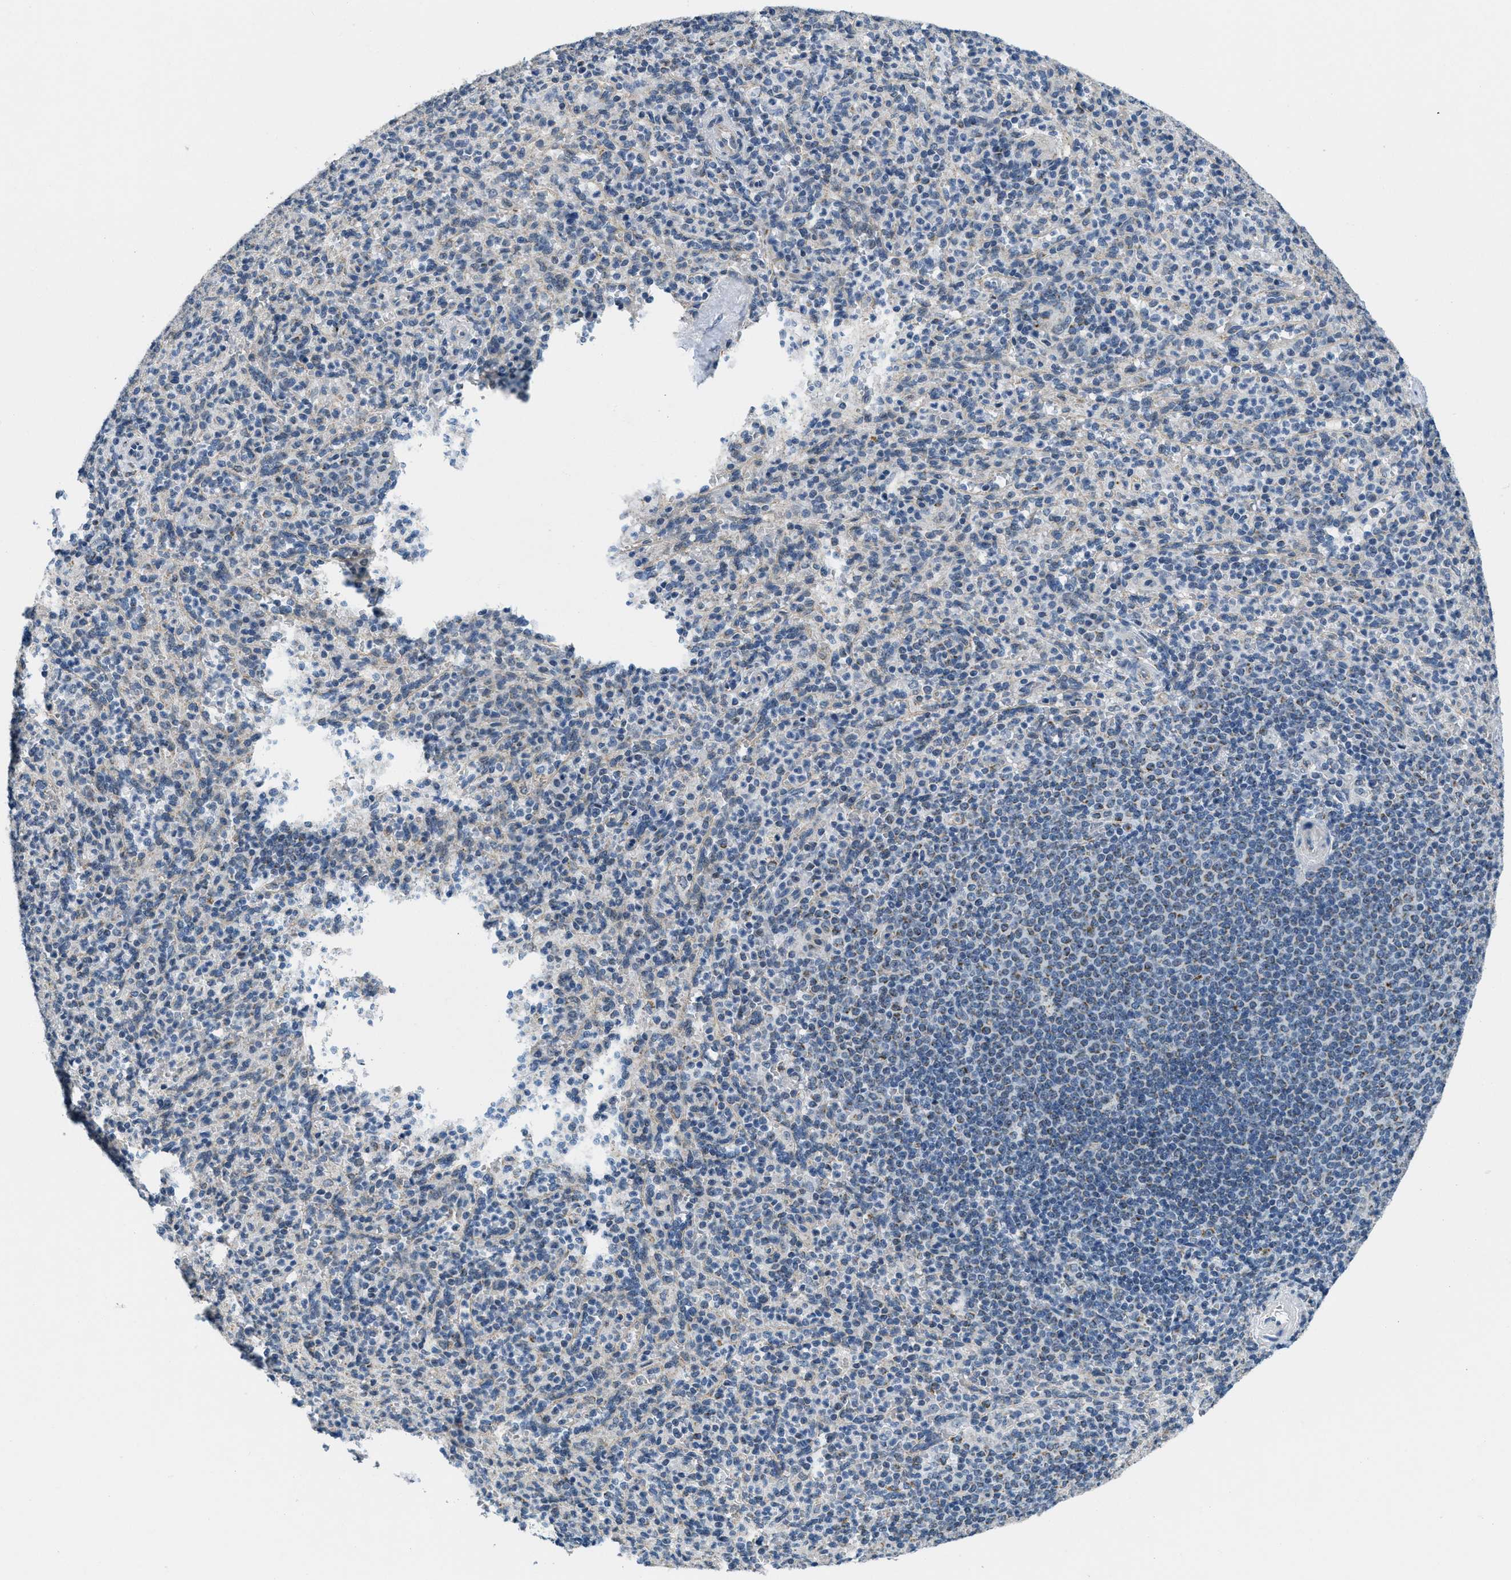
{"staining": {"intensity": "negative", "quantity": "none", "location": "none"}, "tissue": "spleen", "cell_type": "Cells in red pulp", "image_type": "normal", "snomed": [{"axis": "morphology", "description": "Normal tissue, NOS"}, {"axis": "topography", "description": "Spleen"}], "caption": "The photomicrograph exhibits no staining of cells in red pulp in normal spleen. (Immunohistochemistry (ihc), brightfield microscopy, high magnification).", "gene": "TOMM70", "patient": {"sex": "male", "age": 36}}